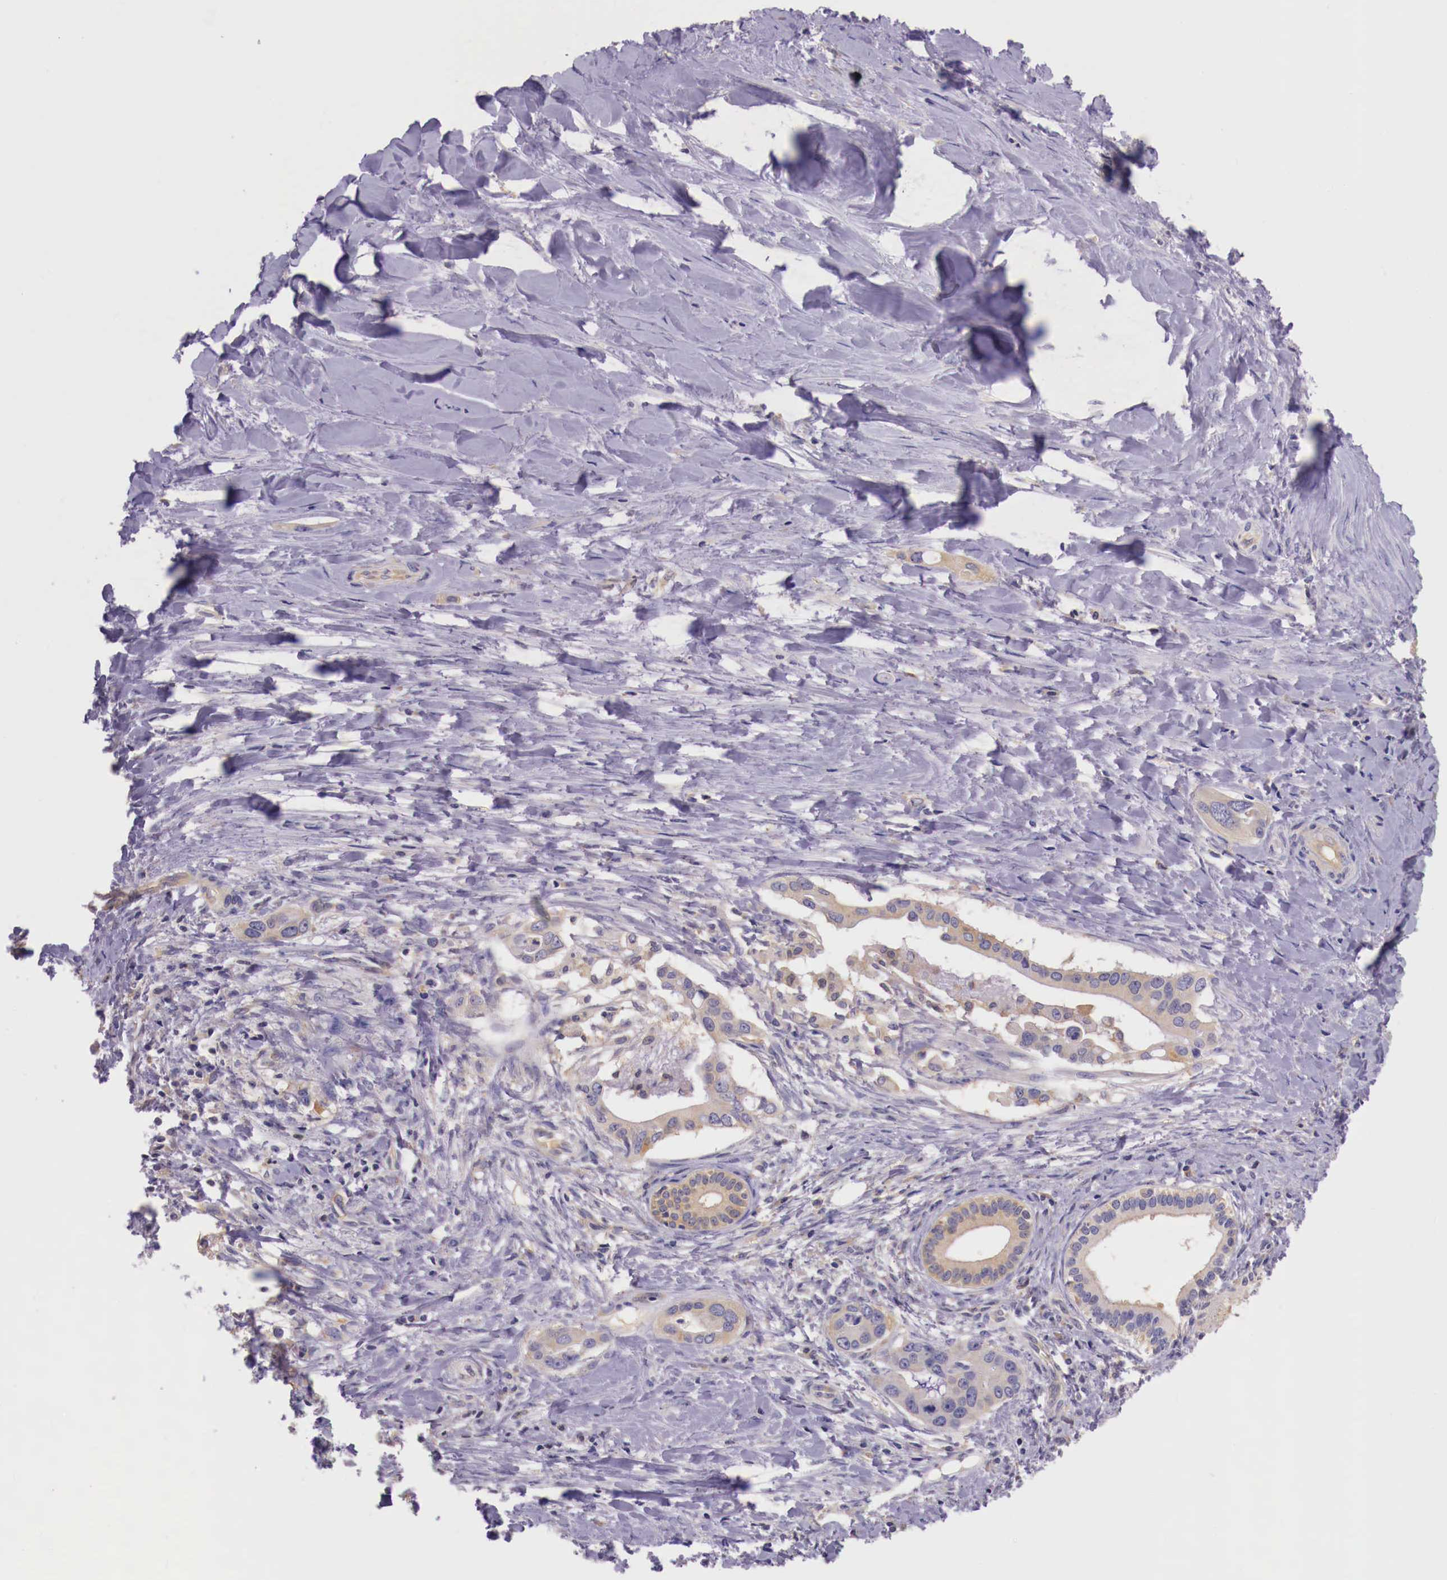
{"staining": {"intensity": "weak", "quantity": "25%-75%", "location": "cytoplasmic/membranous"}, "tissue": "liver cancer", "cell_type": "Tumor cells", "image_type": "cancer", "snomed": [{"axis": "morphology", "description": "Cholangiocarcinoma"}, {"axis": "topography", "description": "Liver"}], "caption": "Liver cancer stained with a brown dye exhibits weak cytoplasmic/membranous positive staining in approximately 25%-75% of tumor cells.", "gene": "GRIPAP1", "patient": {"sex": "female", "age": 65}}